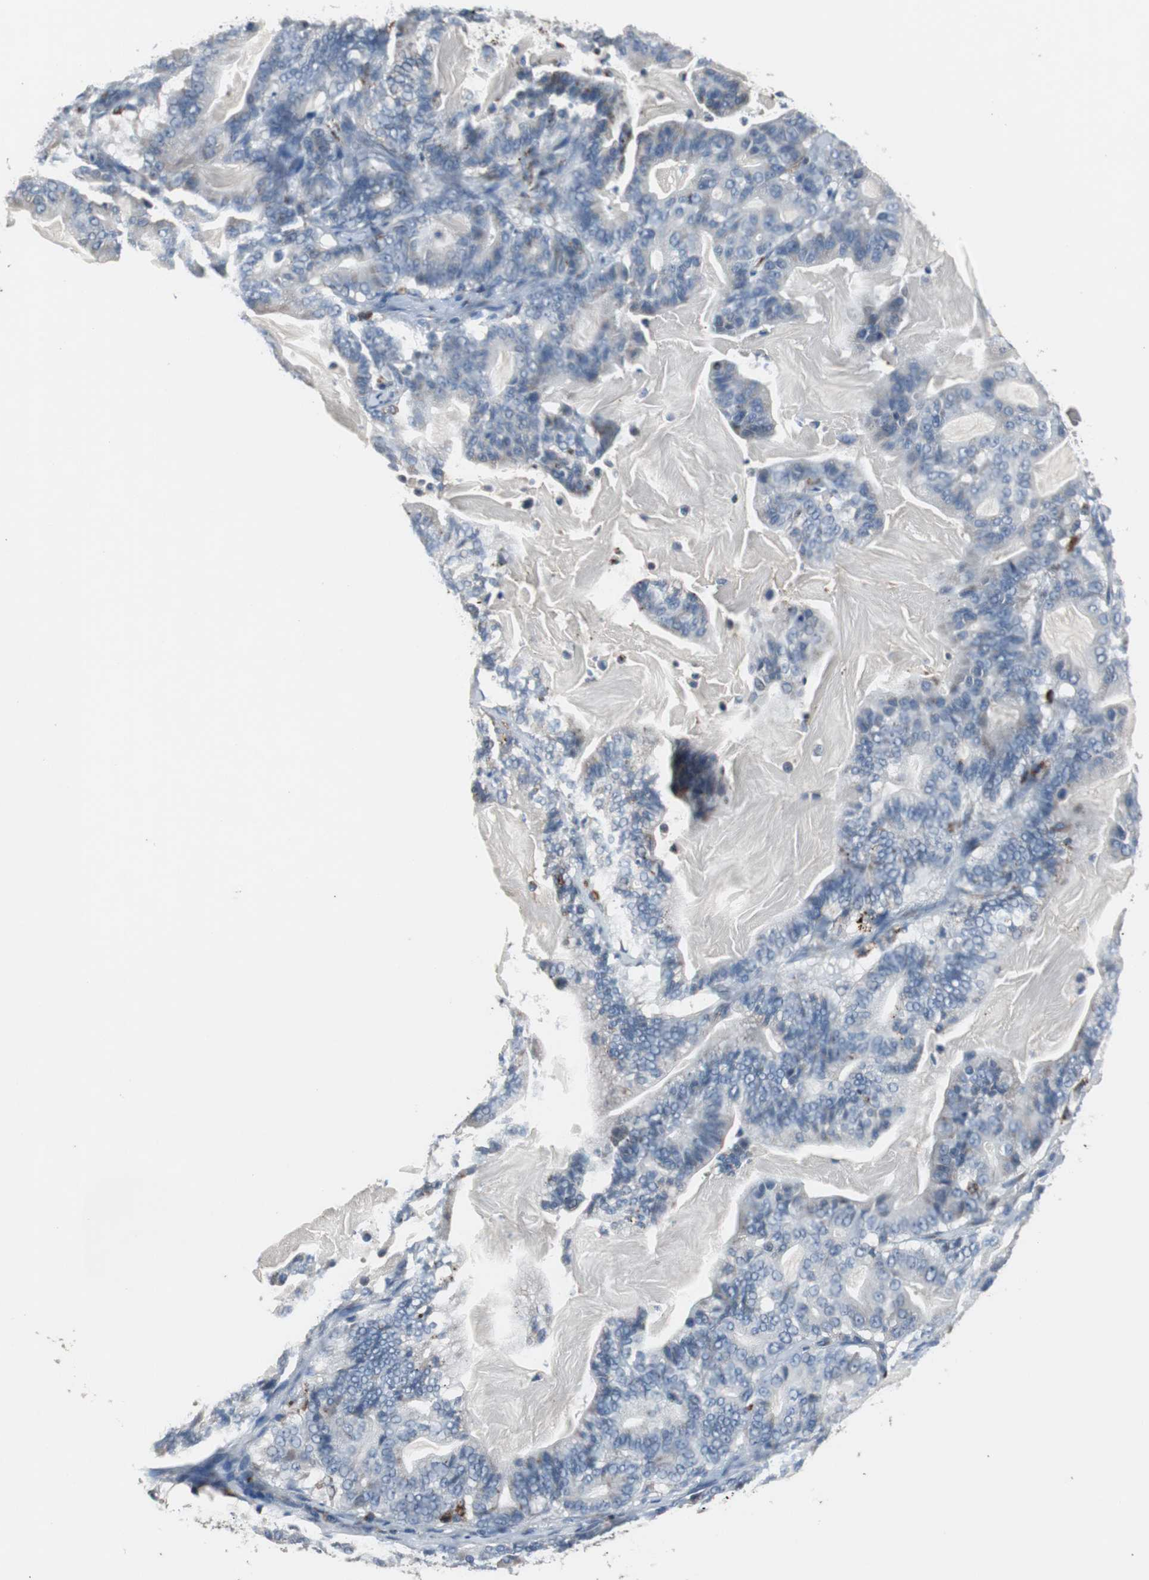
{"staining": {"intensity": "negative", "quantity": "none", "location": "none"}, "tissue": "pancreatic cancer", "cell_type": "Tumor cells", "image_type": "cancer", "snomed": [{"axis": "morphology", "description": "Adenocarcinoma, NOS"}, {"axis": "topography", "description": "Pancreas"}], "caption": "IHC image of neoplastic tissue: human adenocarcinoma (pancreatic) stained with DAB (3,3'-diaminobenzidine) reveals no significant protein positivity in tumor cells.", "gene": "PCYT1B", "patient": {"sex": "male", "age": 63}}